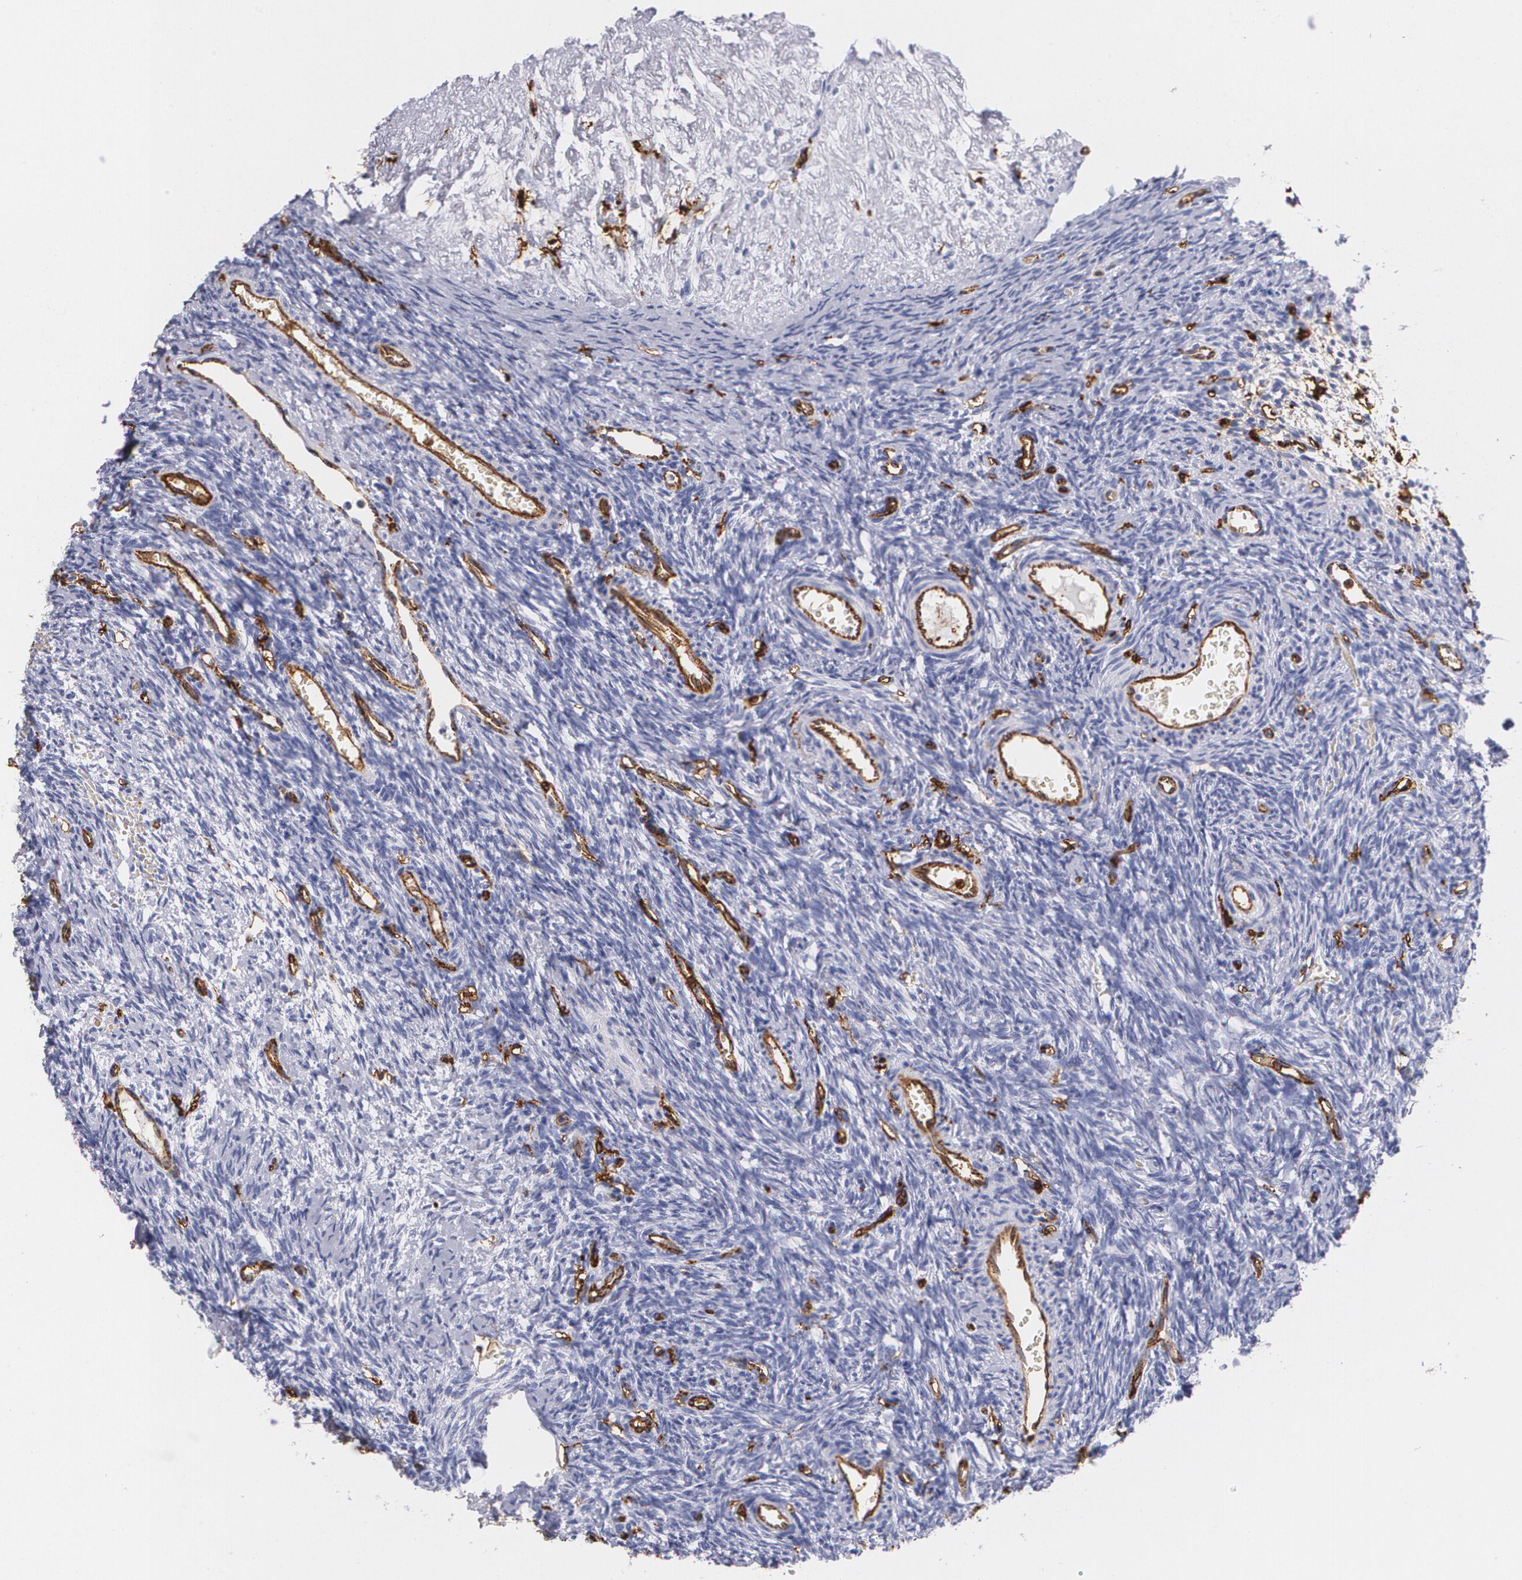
{"staining": {"intensity": "weak", "quantity": ">75%", "location": "cytoplasmic/membranous"}, "tissue": "ovary", "cell_type": "Follicle cells", "image_type": "normal", "snomed": [{"axis": "morphology", "description": "Normal tissue, NOS"}, {"axis": "topography", "description": "Ovary"}], "caption": "Ovary stained with a brown dye reveals weak cytoplasmic/membranous positive staining in about >75% of follicle cells.", "gene": "HLA", "patient": {"sex": "female", "age": 39}}